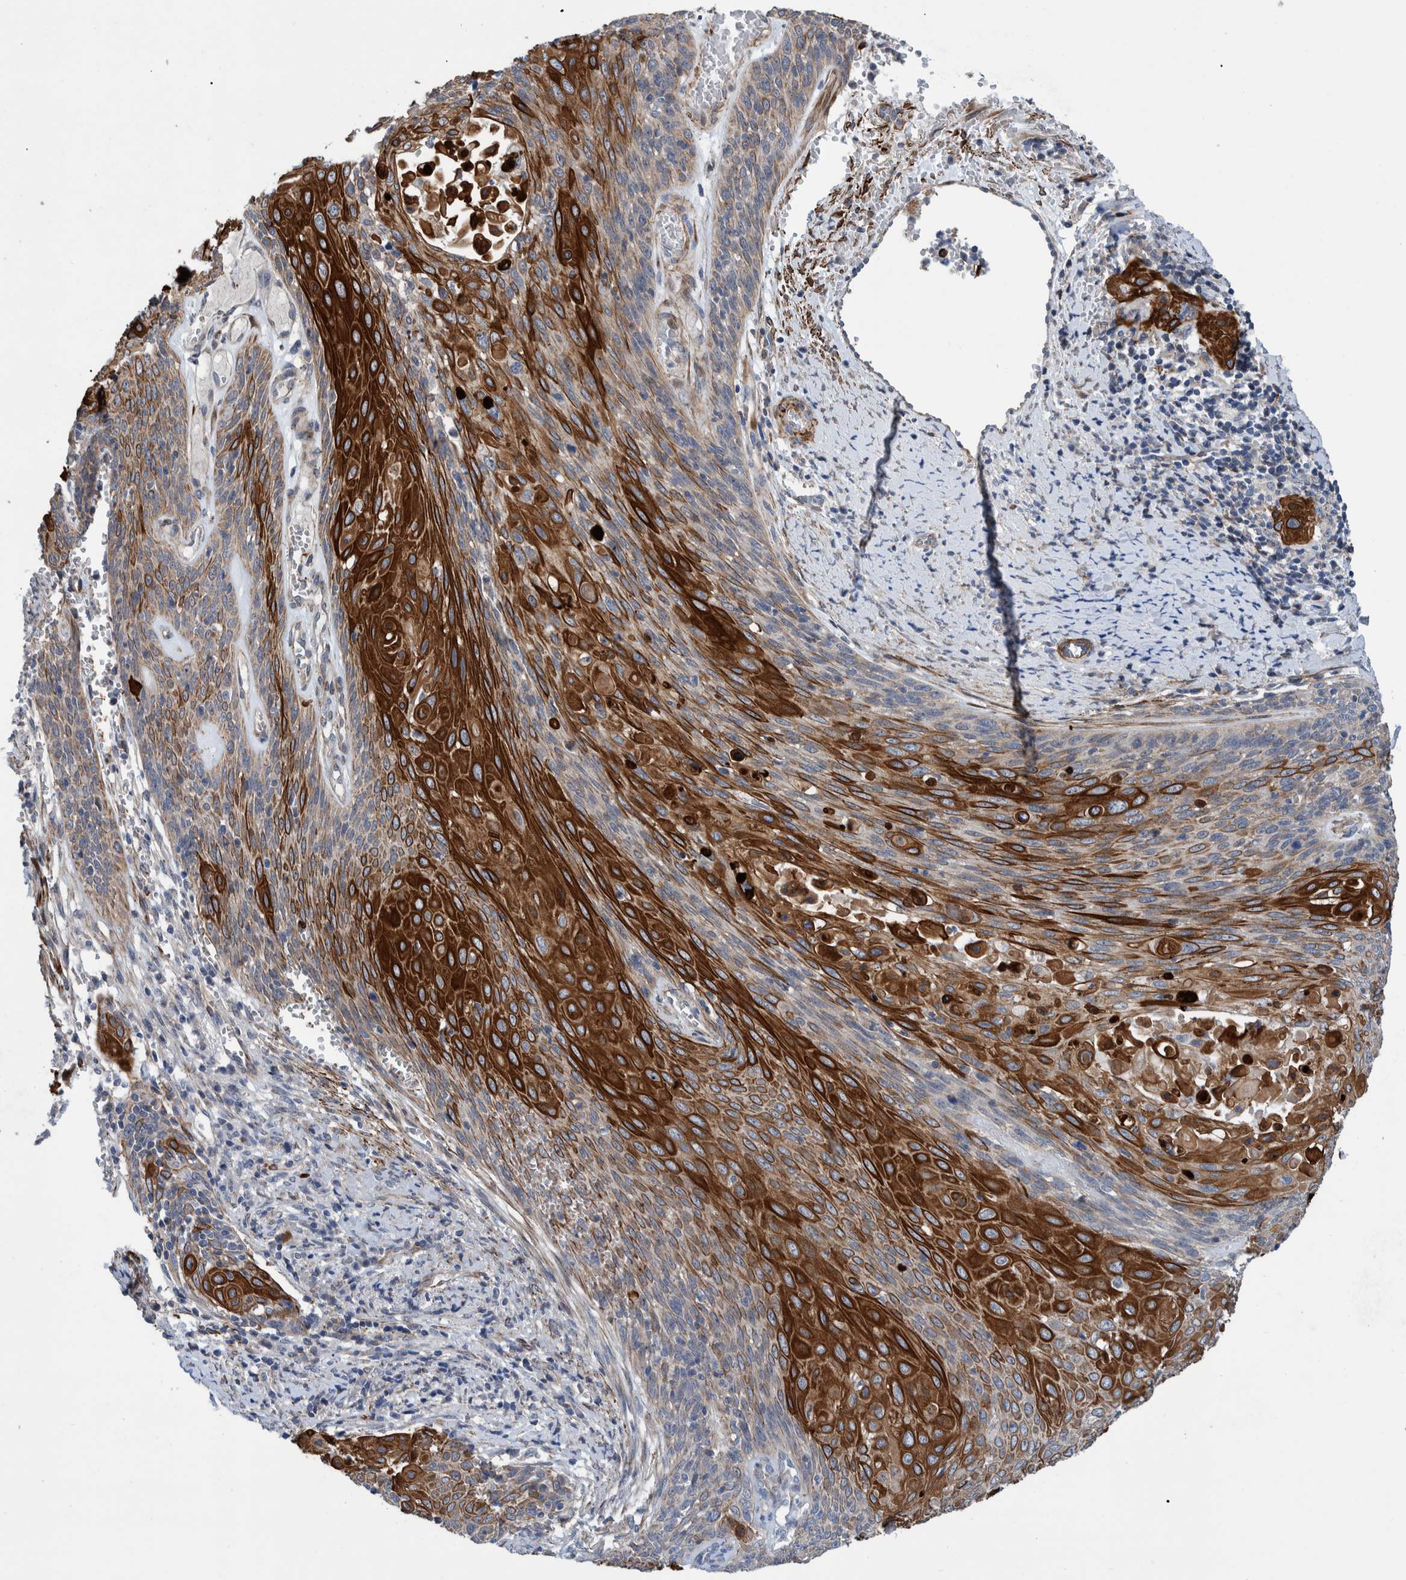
{"staining": {"intensity": "strong", "quantity": "25%-75%", "location": "cytoplasmic/membranous"}, "tissue": "cervical cancer", "cell_type": "Tumor cells", "image_type": "cancer", "snomed": [{"axis": "morphology", "description": "Squamous cell carcinoma, NOS"}, {"axis": "topography", "description": "Cervix"}], "caption": "Protein expression analysis of cervical squamous cell carcinoma exhibits strong cytoplasmic/membranous positivity in approximately 25%-75% of tumor cells.", "gene": "MKS1", "patient": {"sex": "female", "age": 39}}